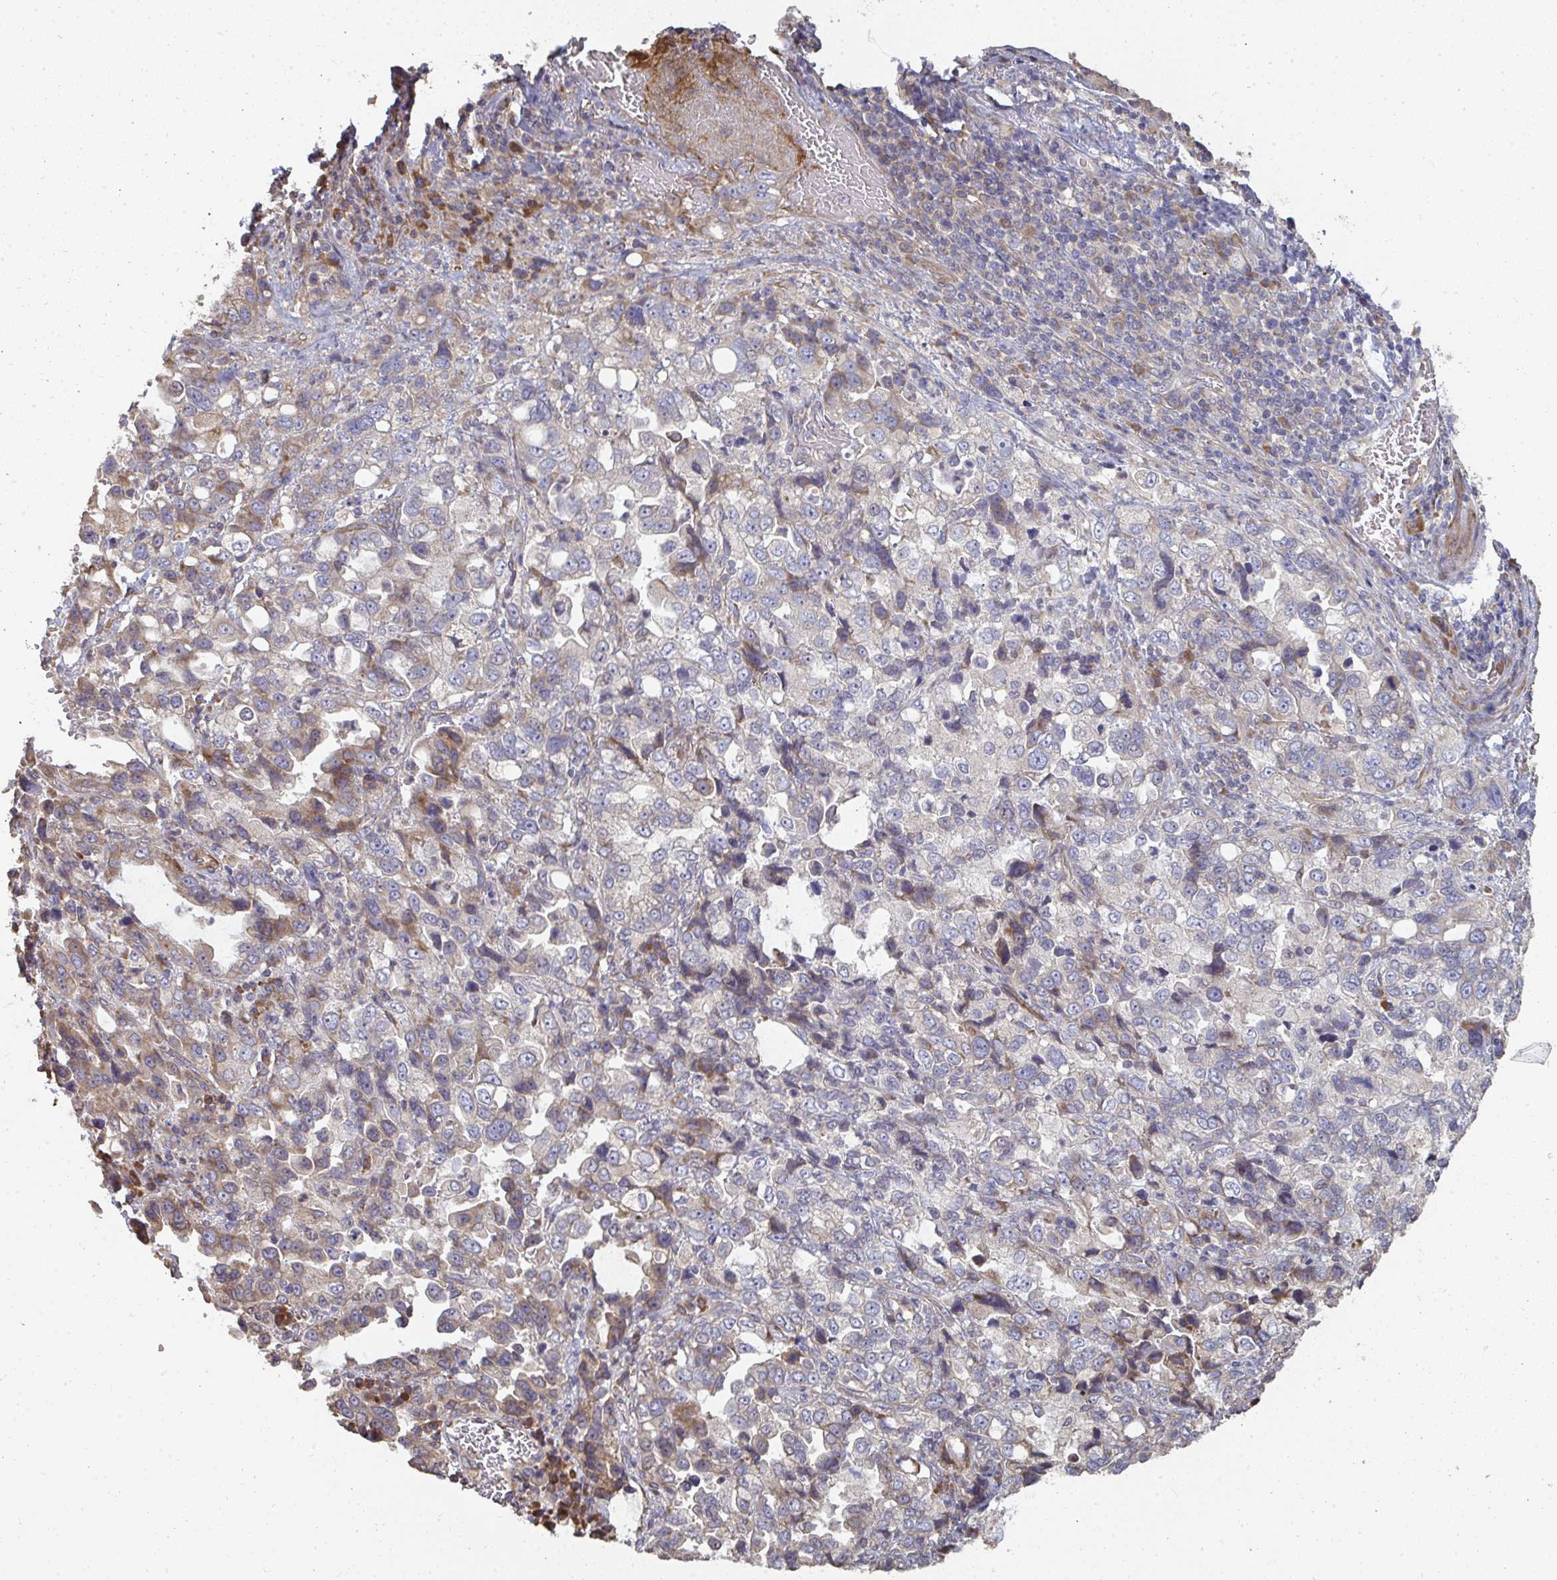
{"staining": {"intensity": "weak", "quantity": "25%-75%", "location": "cytoplasmic/membranous"}, "tissue": "stomach cancer", "cell_type": "Tumor cells", "image_type": "cancer", "snomed": [{"axis": "morphology", "description": "Adenocarcinoma, NOS"}, {"axis": "topography", "description": "Stomach, upper"}], "caption": "The photomicrograph demonstrates a brown stain indicating the presence of a protein in the cytoplasmic/membranous of tumor cells in stomach cancer (adenocarcinoma). The protein of interest is stained brown, and the nuclei are stained in blue (DAB (3,3'-diaminobenzidine) IHC with brightfield microscopy, high magnification).", "gene": "ZFYVE28", "patient": {"sex": "female", "age": 81}}